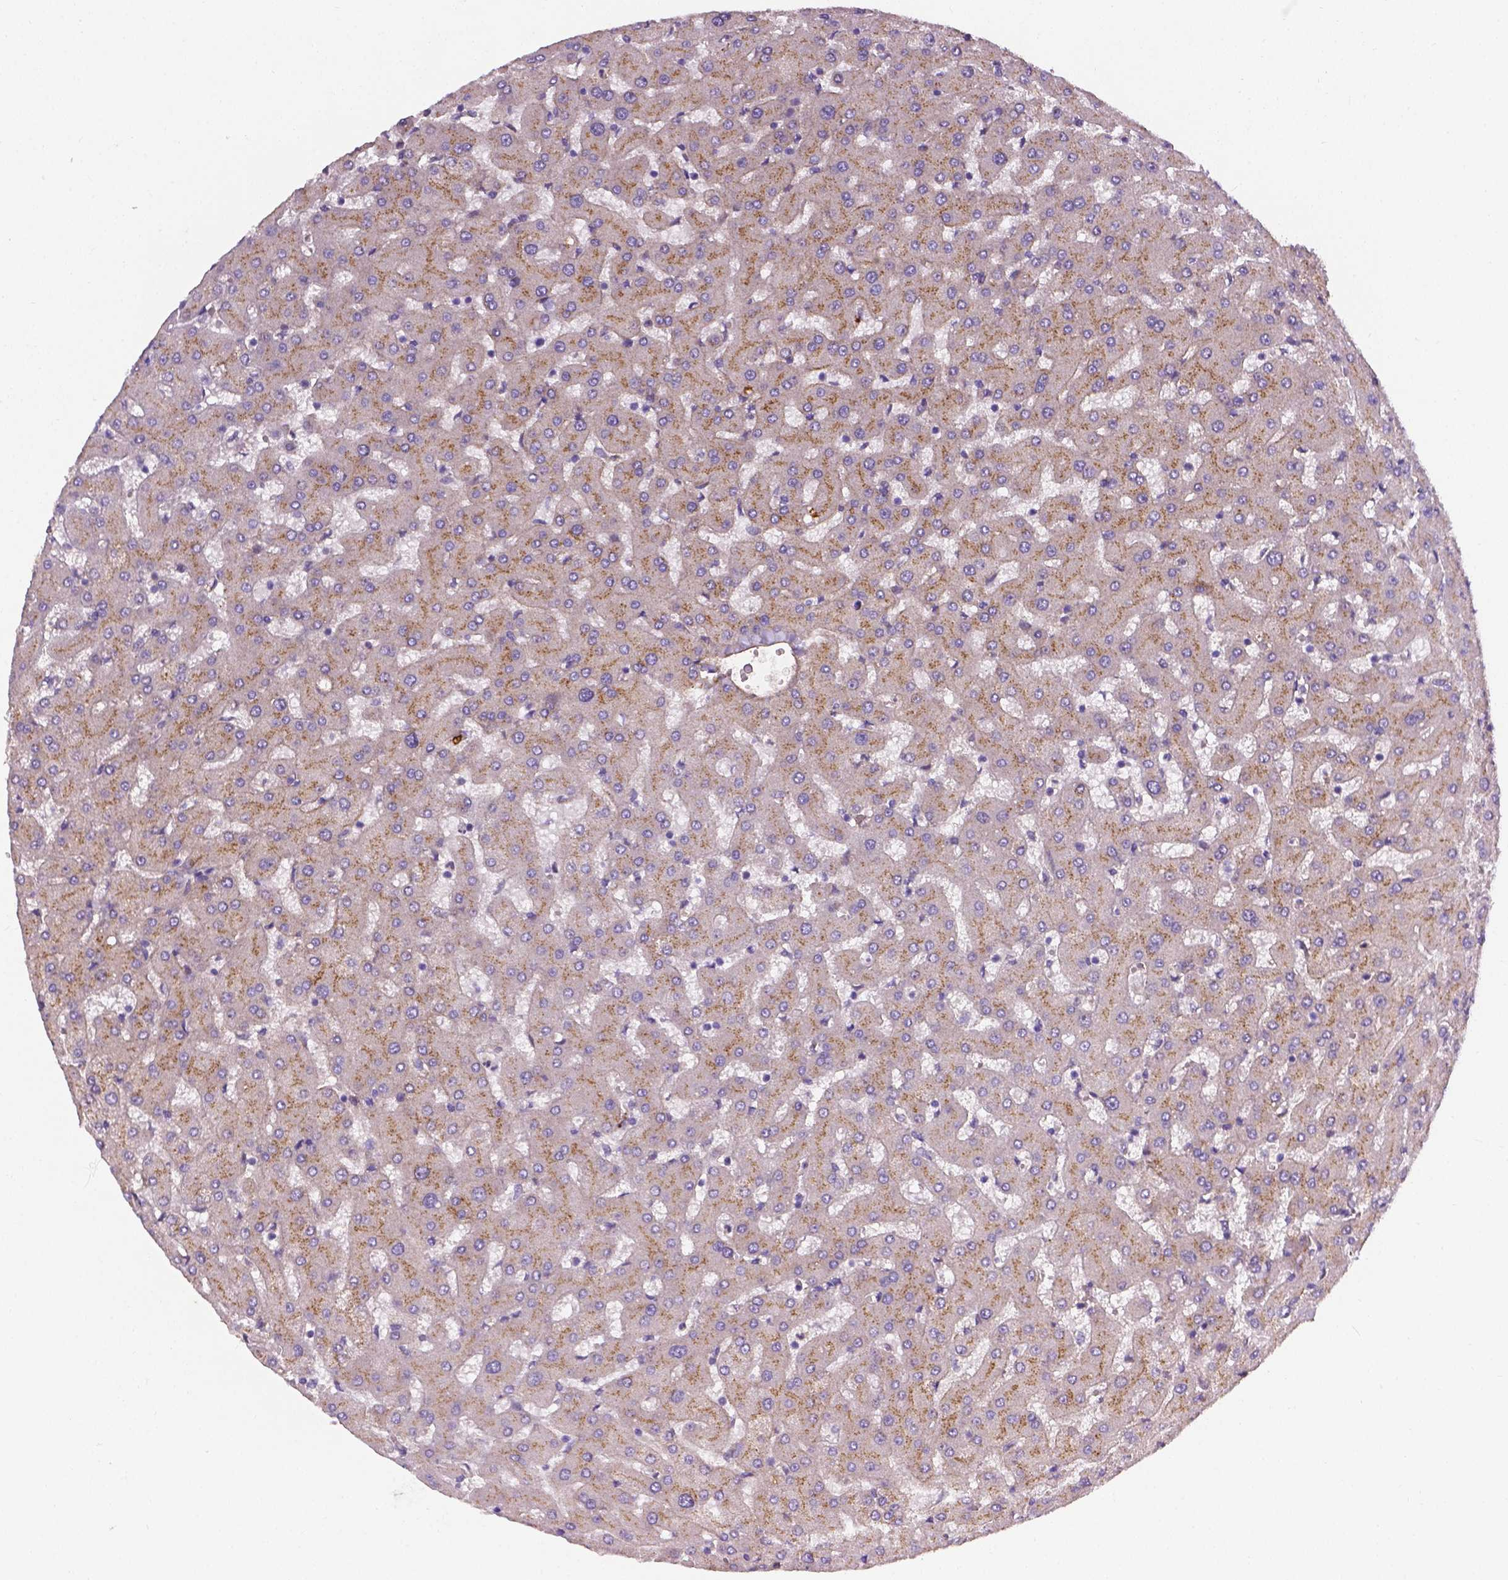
{"staining": {"intensity": "negative", "quantity": "none", "location": "none"}, "tissue": "liver", "cell_type": "Cholangiocytes", "image_type": "normal", "snomed": [{"axis": "morphology", "description": "Normal tissue, NOS"}, {"axis": "topography", "description": "Liver"}], "caption": "Immunohistochemical staining of normal human liver demonstrates no significant staining in cholangiocytes.", "gene": "APOE", "patient": {"sex": "female", "age": 63}}